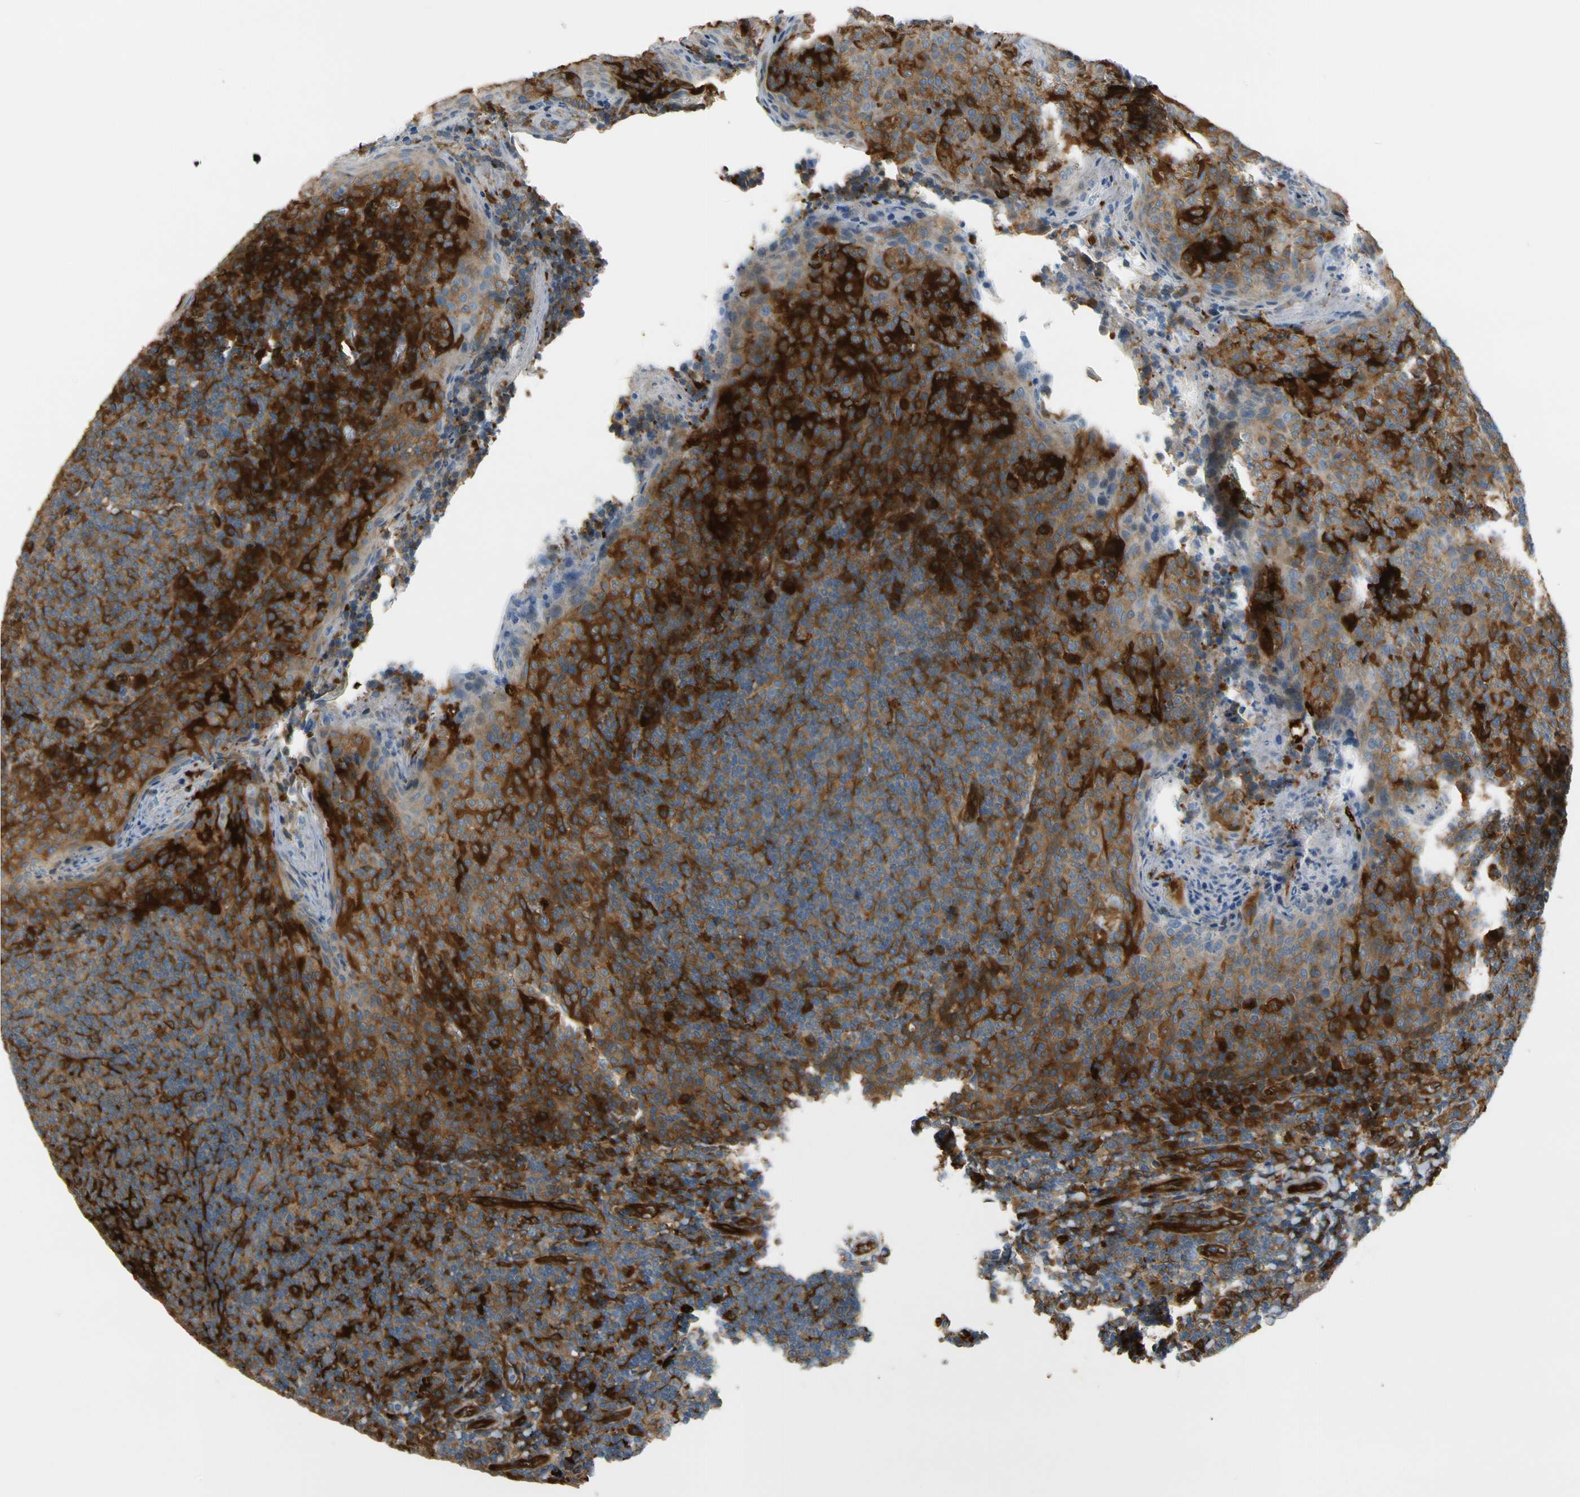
{"staining": {"intensity": "moderate", "quantity": ">75%", "location": "cytoplasmic/membranous"}, "tissue": "tonsil", "cell_type": "Germinal center cells", "image_type": "normal", "snomed": [{"axis": "morphology", "description": "Normal tissue, NOS"}, {"axis": "topography", "description": "Tonsil"}], "caption": "This is an image of IHC staining of normal tonsil, which shows moderate expression in the cytoplasmic/membranous of germinal center cells.", "gene": "PARP14", "patient": {"sex": "male", "age": 17}}